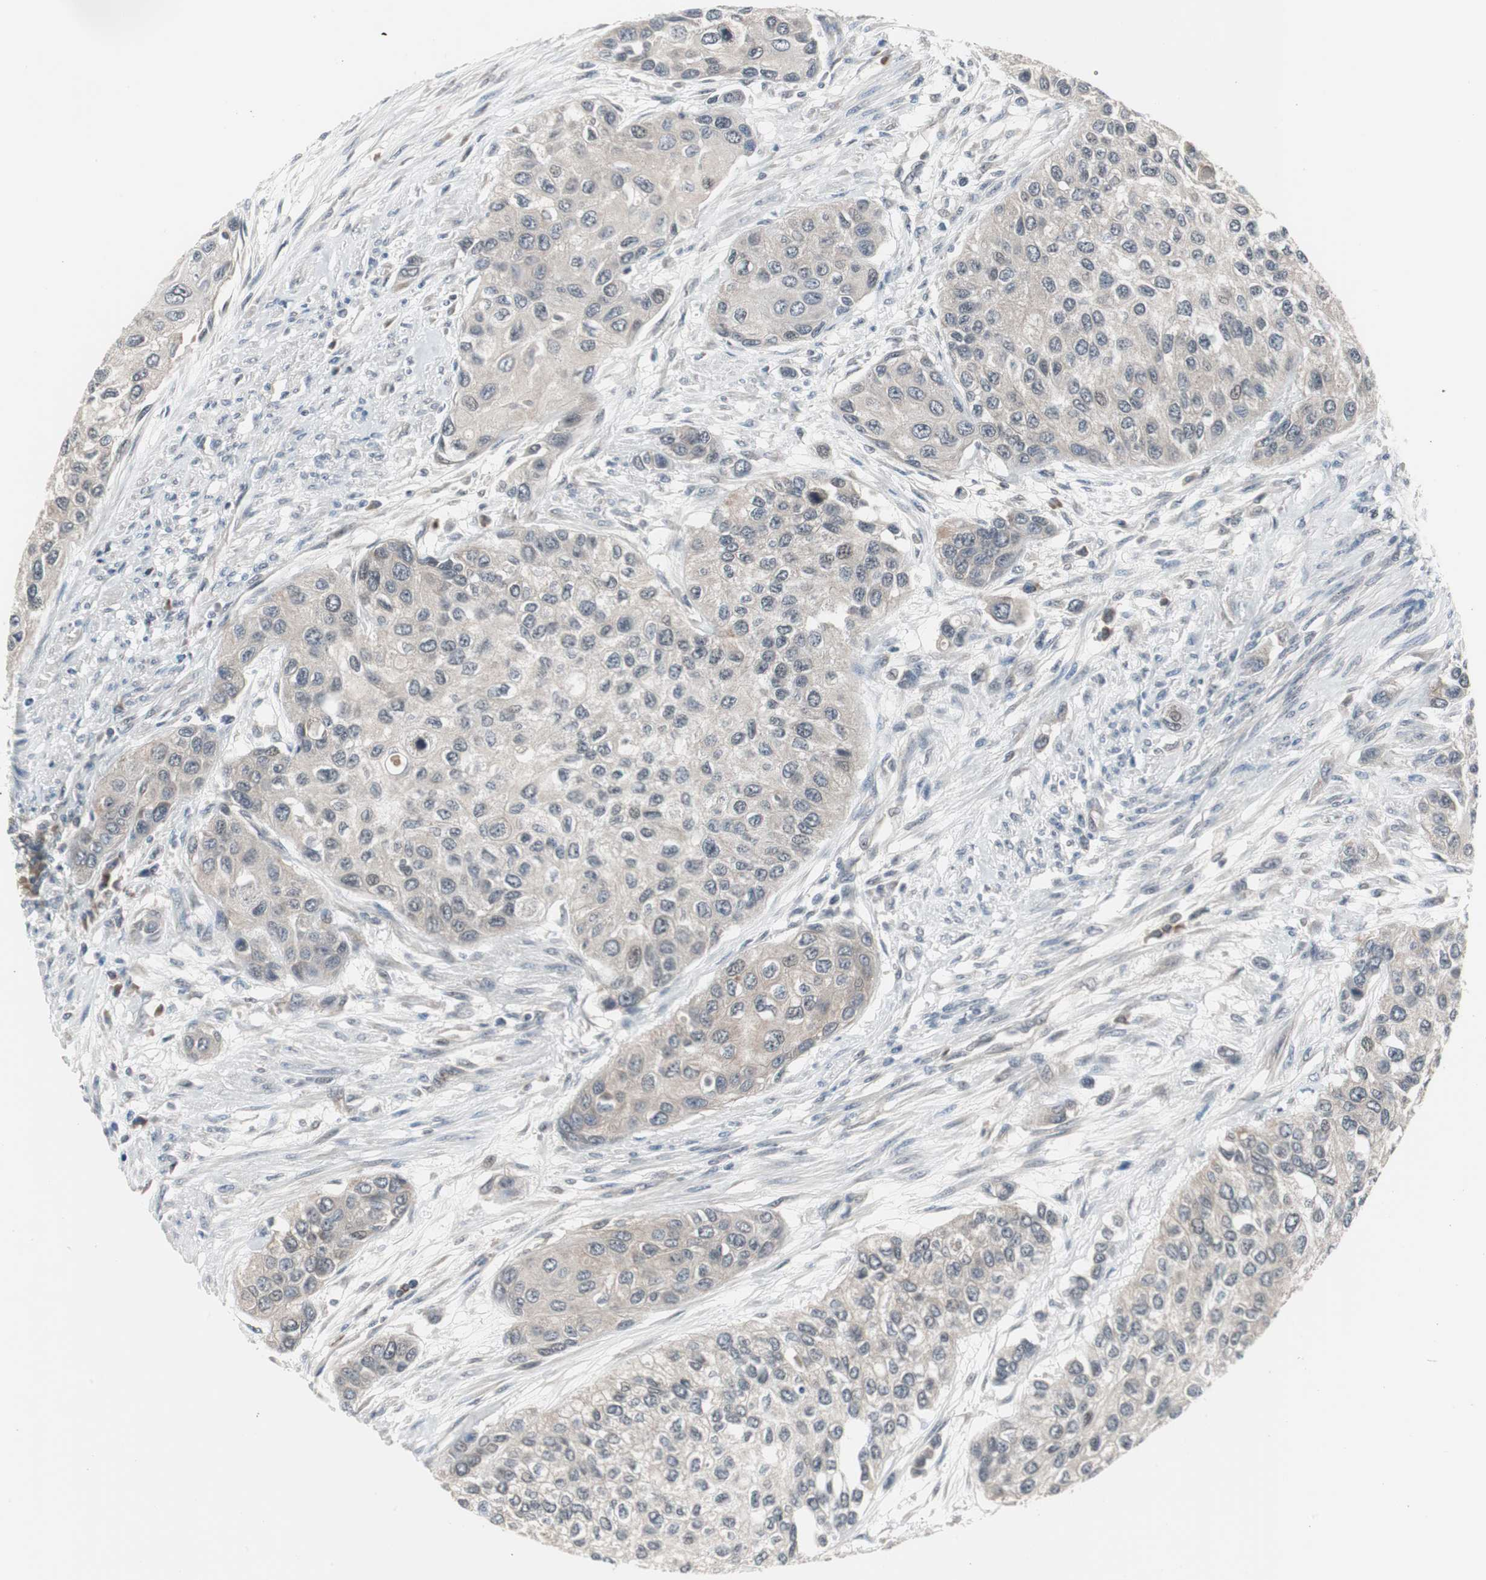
{"staining": {"intensity": "weak", "quantity": ">75%", "location": "cytoplasmic/membranous"}, "tissue": "urothelial cancer", "cell_type": "Tumor cells", "image_type": "cancer", "snomed": [{"axis": "morphology", "description": "Urothelial carcinoma, High grade"}, {"axis": "topography", "description": "Urinary bladder"}], "caption": "This is an image of IHC staining of urothelial cancer, which shows weak positivity in the cytoplasmic/membranous of tumor cells.", "gene": "ZMPSTE24", "patient": {"sex": "female", "age": 56}}